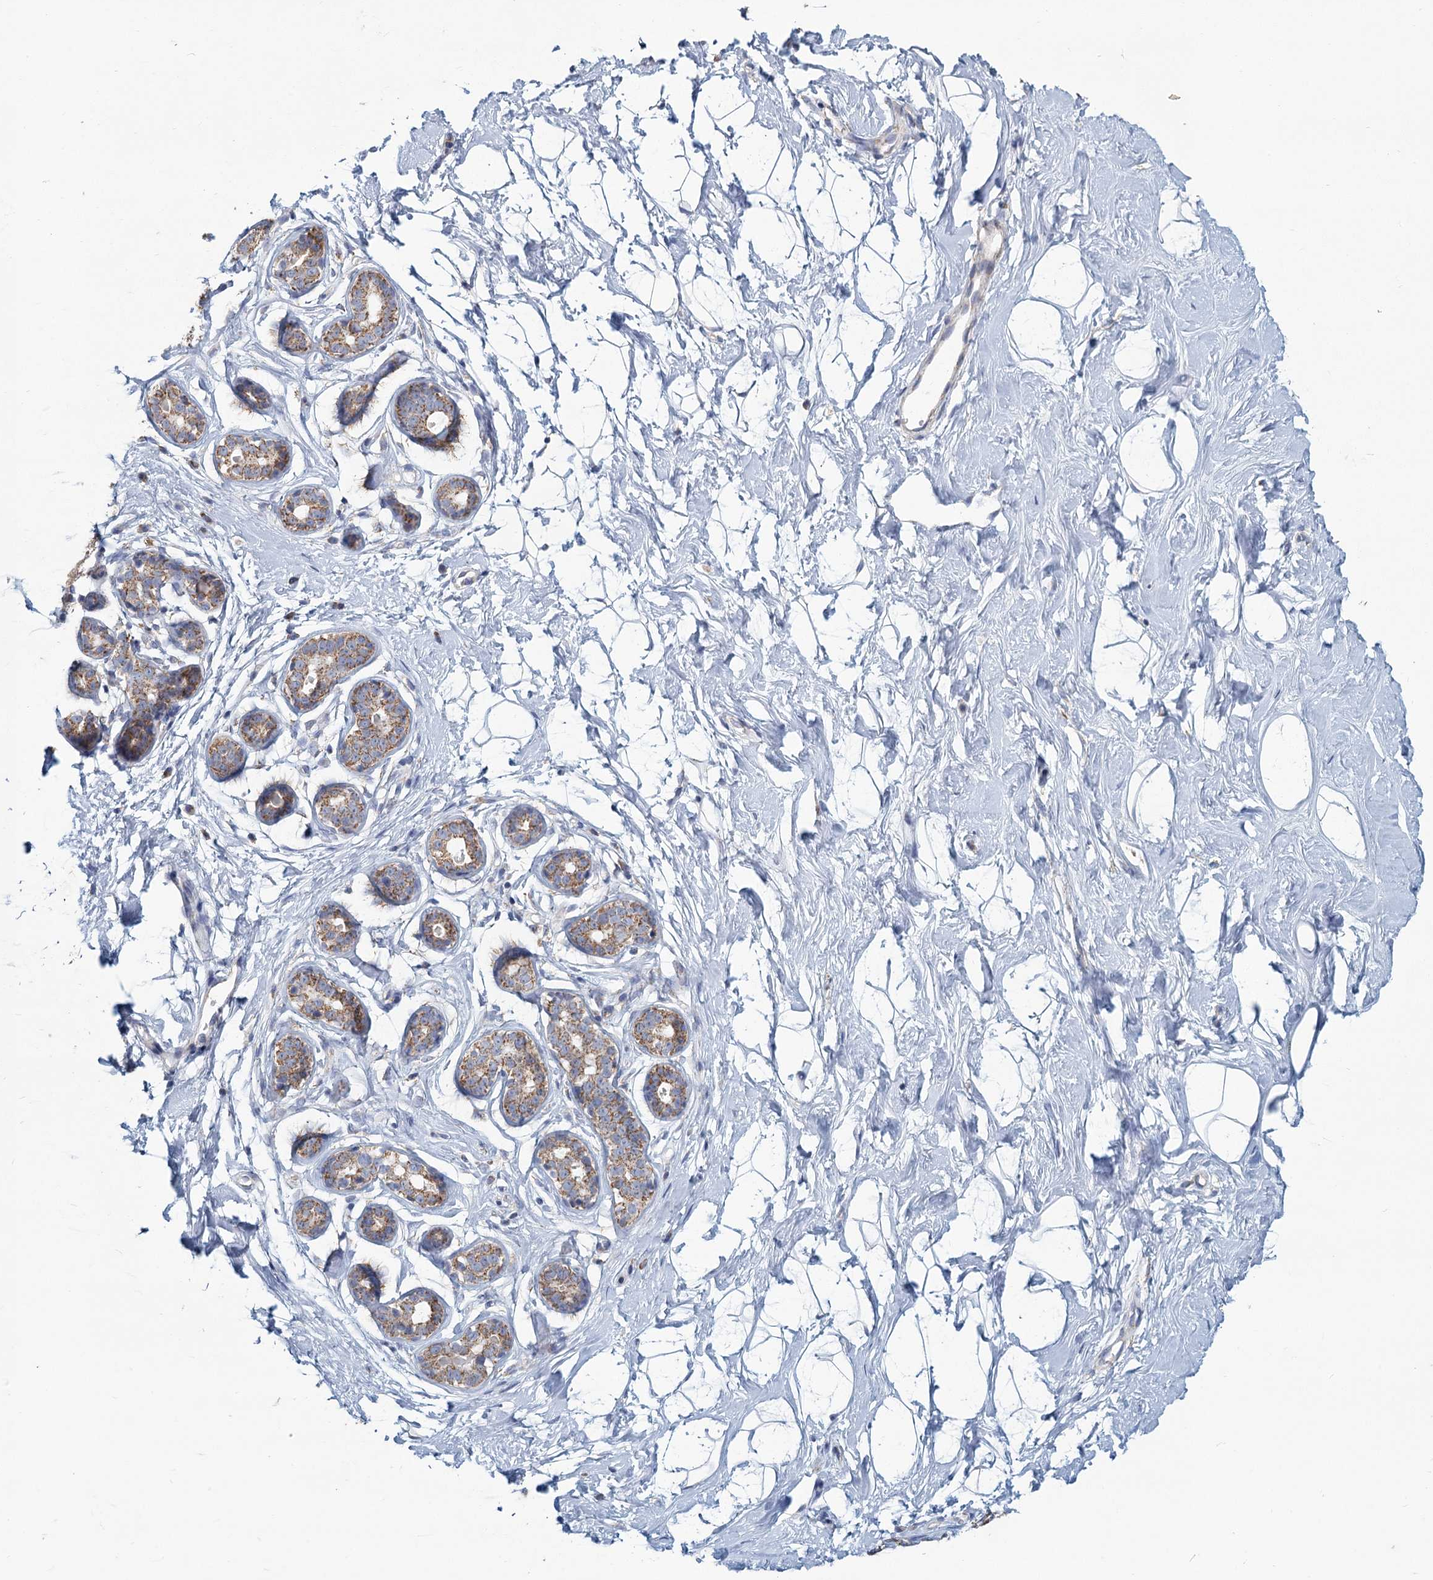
{"staining": {"intensity": "negative", "quantity": "none", "location": "none"}, "tissue": "breast", "cell_type": "Adipocytes", "image_type": "normal", "snomed": [{"axis": "morphology", "description": "Normal tissue, NOS"}, {"axis": "morphology", "description": "Adenoma, NOS"}, {"axis": "topography", "description": "Breast"}], "caption": "DAB (3,3'-diaminobenzidine) immunohistochemical staining of normal breast displays no significant staining in adipocytes. (DAB (3,3'-diaminobenzidine) immunohistochemistry (IHC) with hematoxylin counter stain).", "gene": "NDUFC2", "patient": {"sex": "female", "age": 23}}